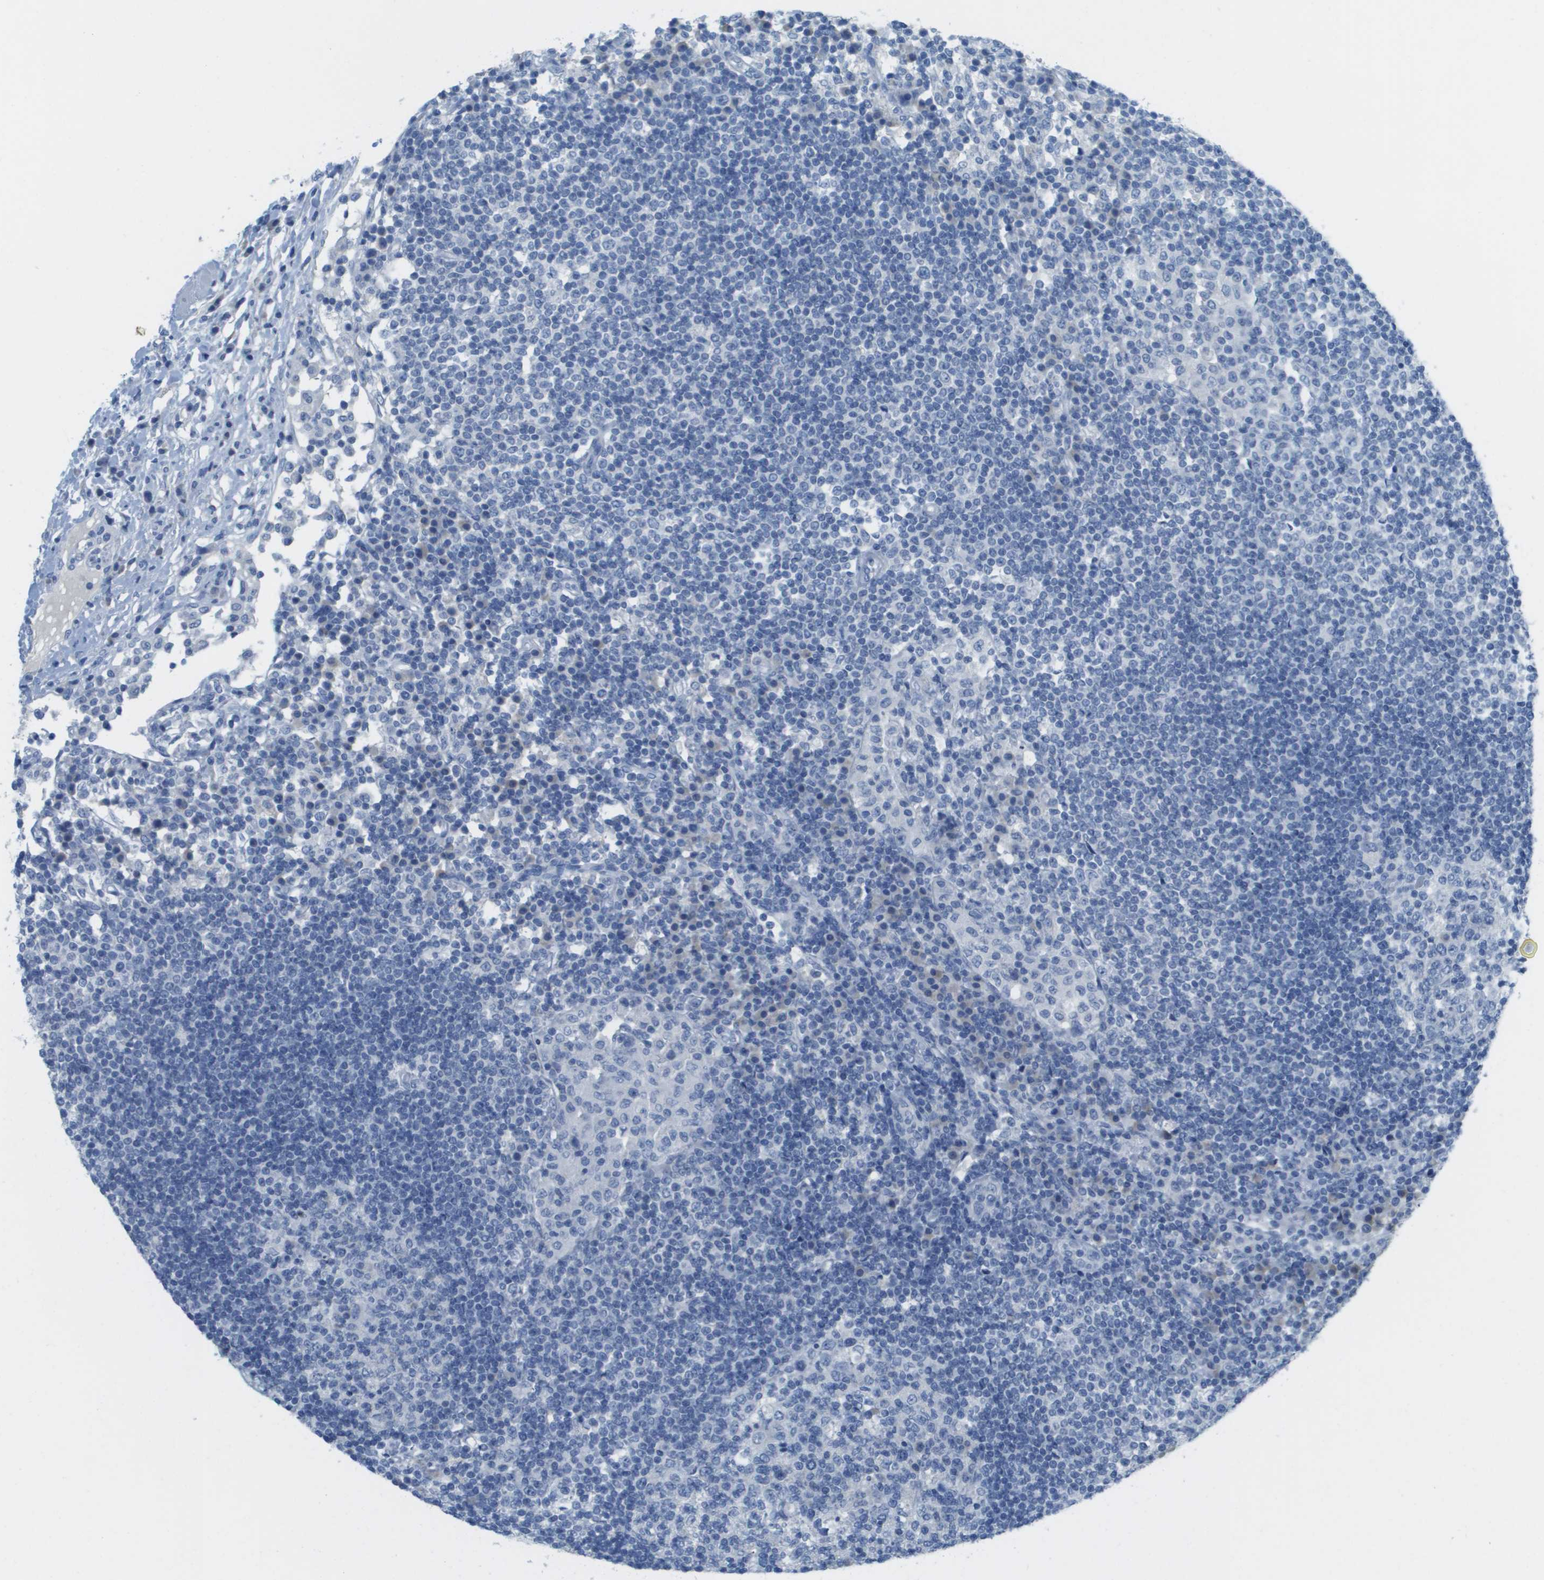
{"staining": {"intensity": "negative", "quantity": "none", "location": "none"}, "tissue": "lymph node", "cell_type": "Germinal center cells", "image_type": "normal", "snomed": [{"axis": "morphology", "description": "Normal tissue, NOS"}, {"axis": "topography", "description": "Lymph node"}], "caption": "High power microscopy micrograph of an IHC image of unremarkable lymph node, revealing no significant positivity in germinal center cells.", "gene": "PTGDR2", "patient": {"sex": "female", "age": 53}}